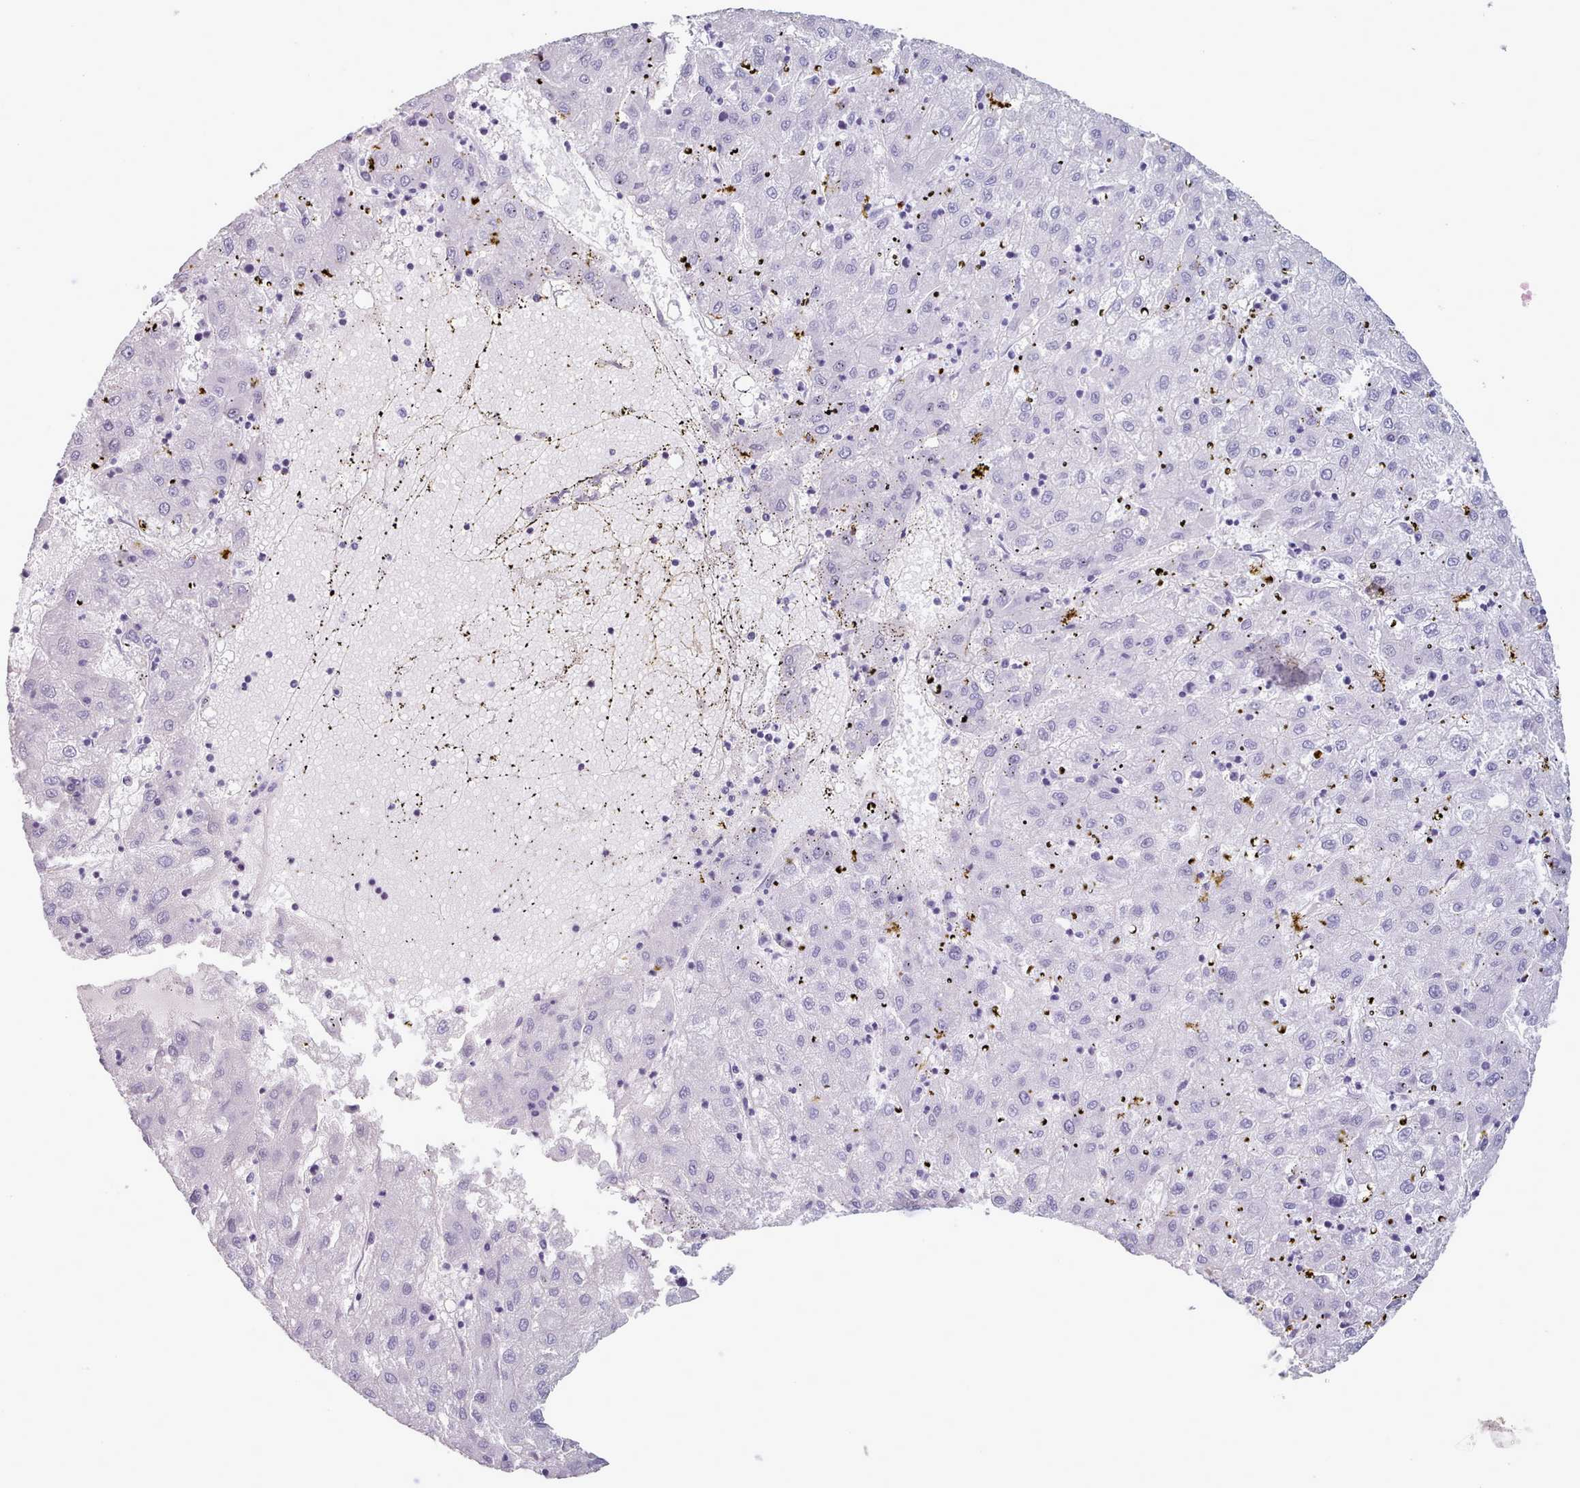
{"staining": {"intensity": "negative", "quantity": "none", "location": "none"}, "tissue": "liver cancer", "cell_type": "Tumor cells", "image_type": "cancer", "snomed": [{"axis": "morphology", "description": "Carcinoma, Hepatocellular, NOS"}, {"axis": "topography", "description": "Liver"}], "caption": "A photomicrograph of liver hepatocellular carcinoma stained for a protein displays no brown staining in tumor cells.", "gene": "ZNF43", "patient": {"sex": "male", "age": 72}}